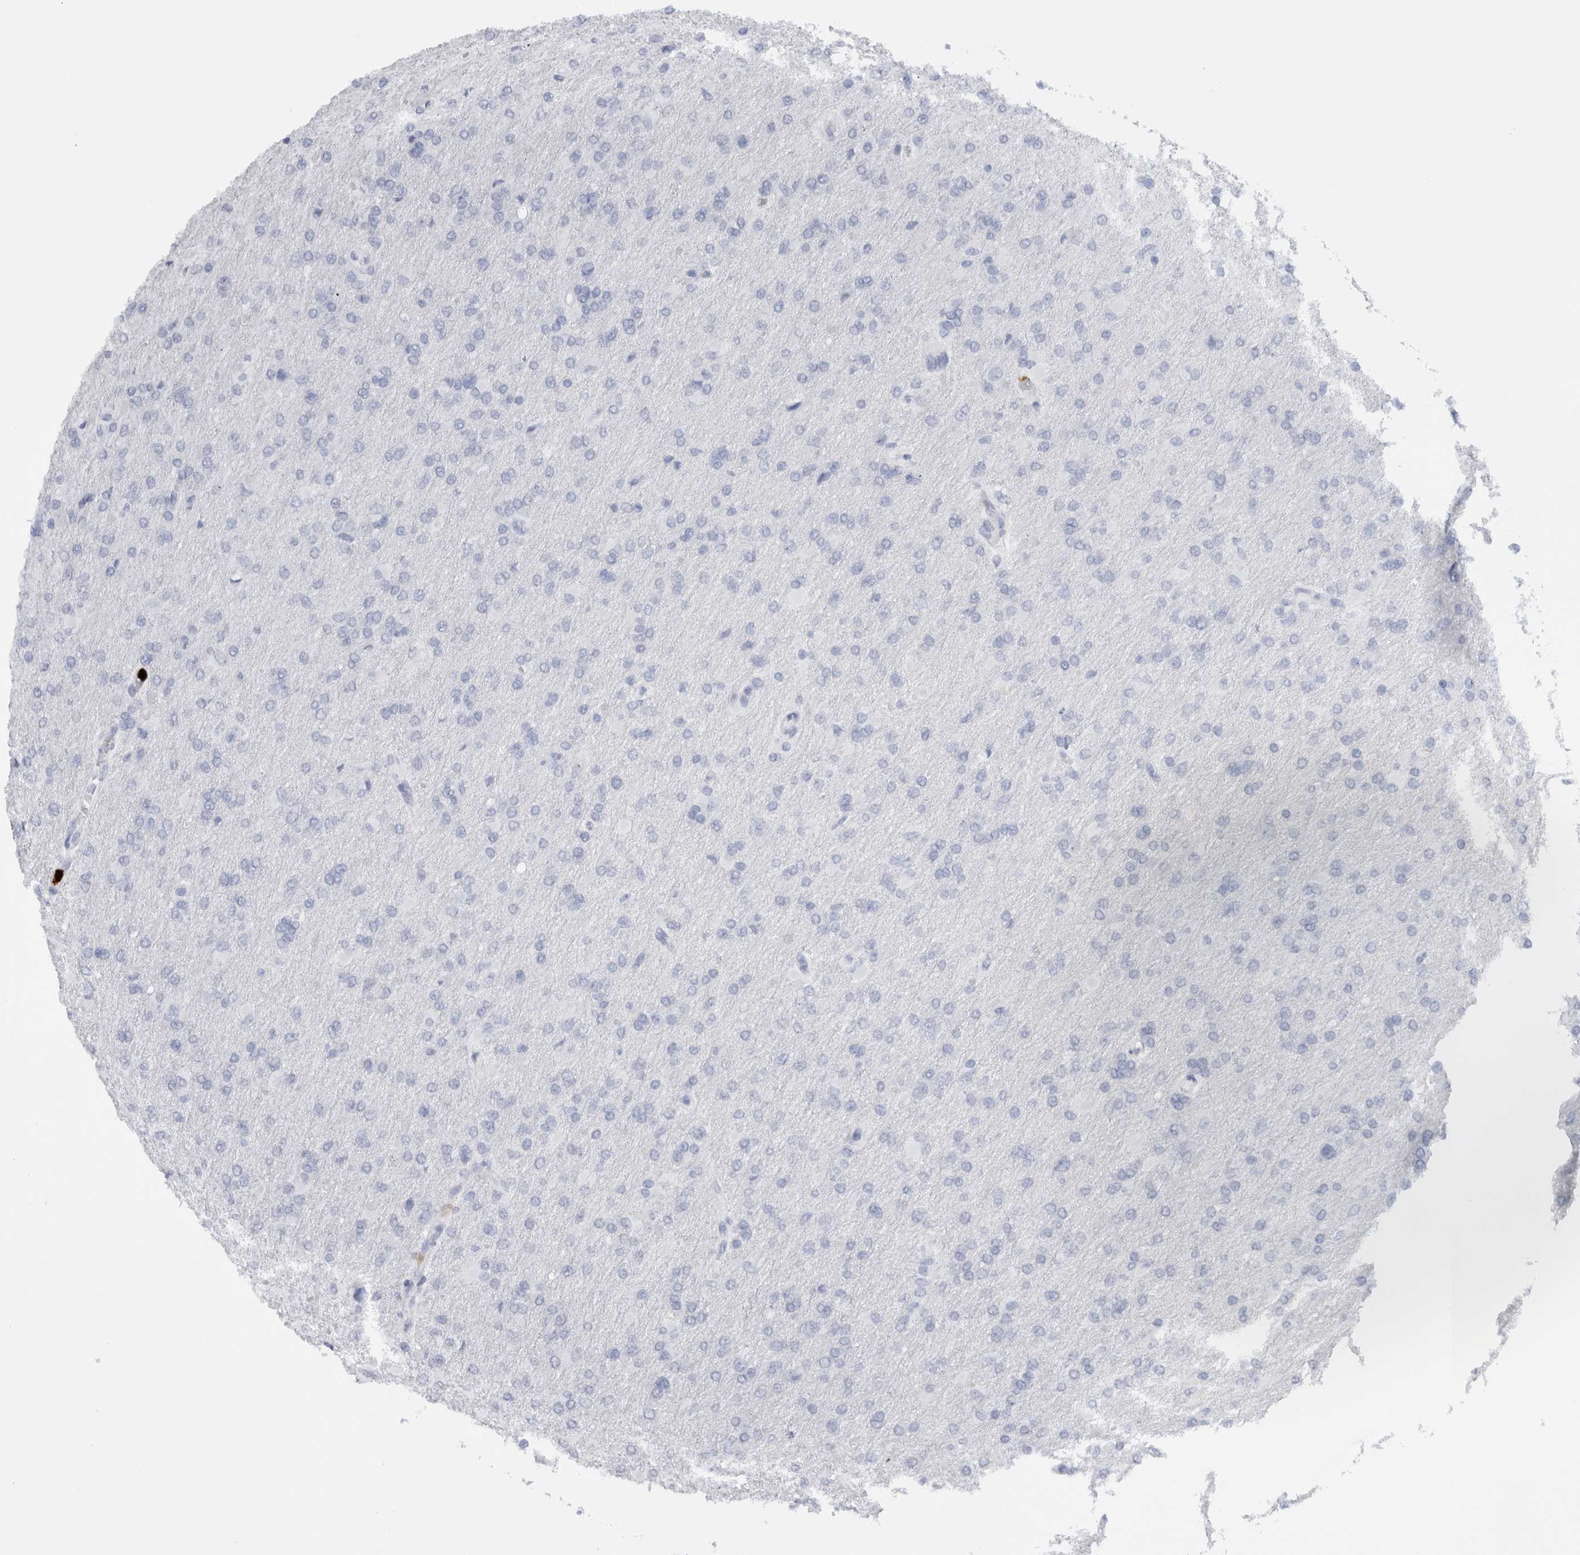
{"staining": {"intensity": "negative", "quantity": "none", "location": "none"}, "tissue": "glioma", "cell_type": "Tumor cells", "image_type": "cancer", "snomed": [{"axis": "morphology", "description": "Glioma, malignant, High grade"}, {"axis": "topography", "description": "Cerebral cortex"}], "caption": "This image is of glioma stained with immunohistochemistry (IHC) to label a protein in brown with the nuclei are counter-stained blue. There is no staining in tumor cells. Nuclei are stained in blue.", "gene": "S100A8", "patient": {"sex": "female", "age": 36}}